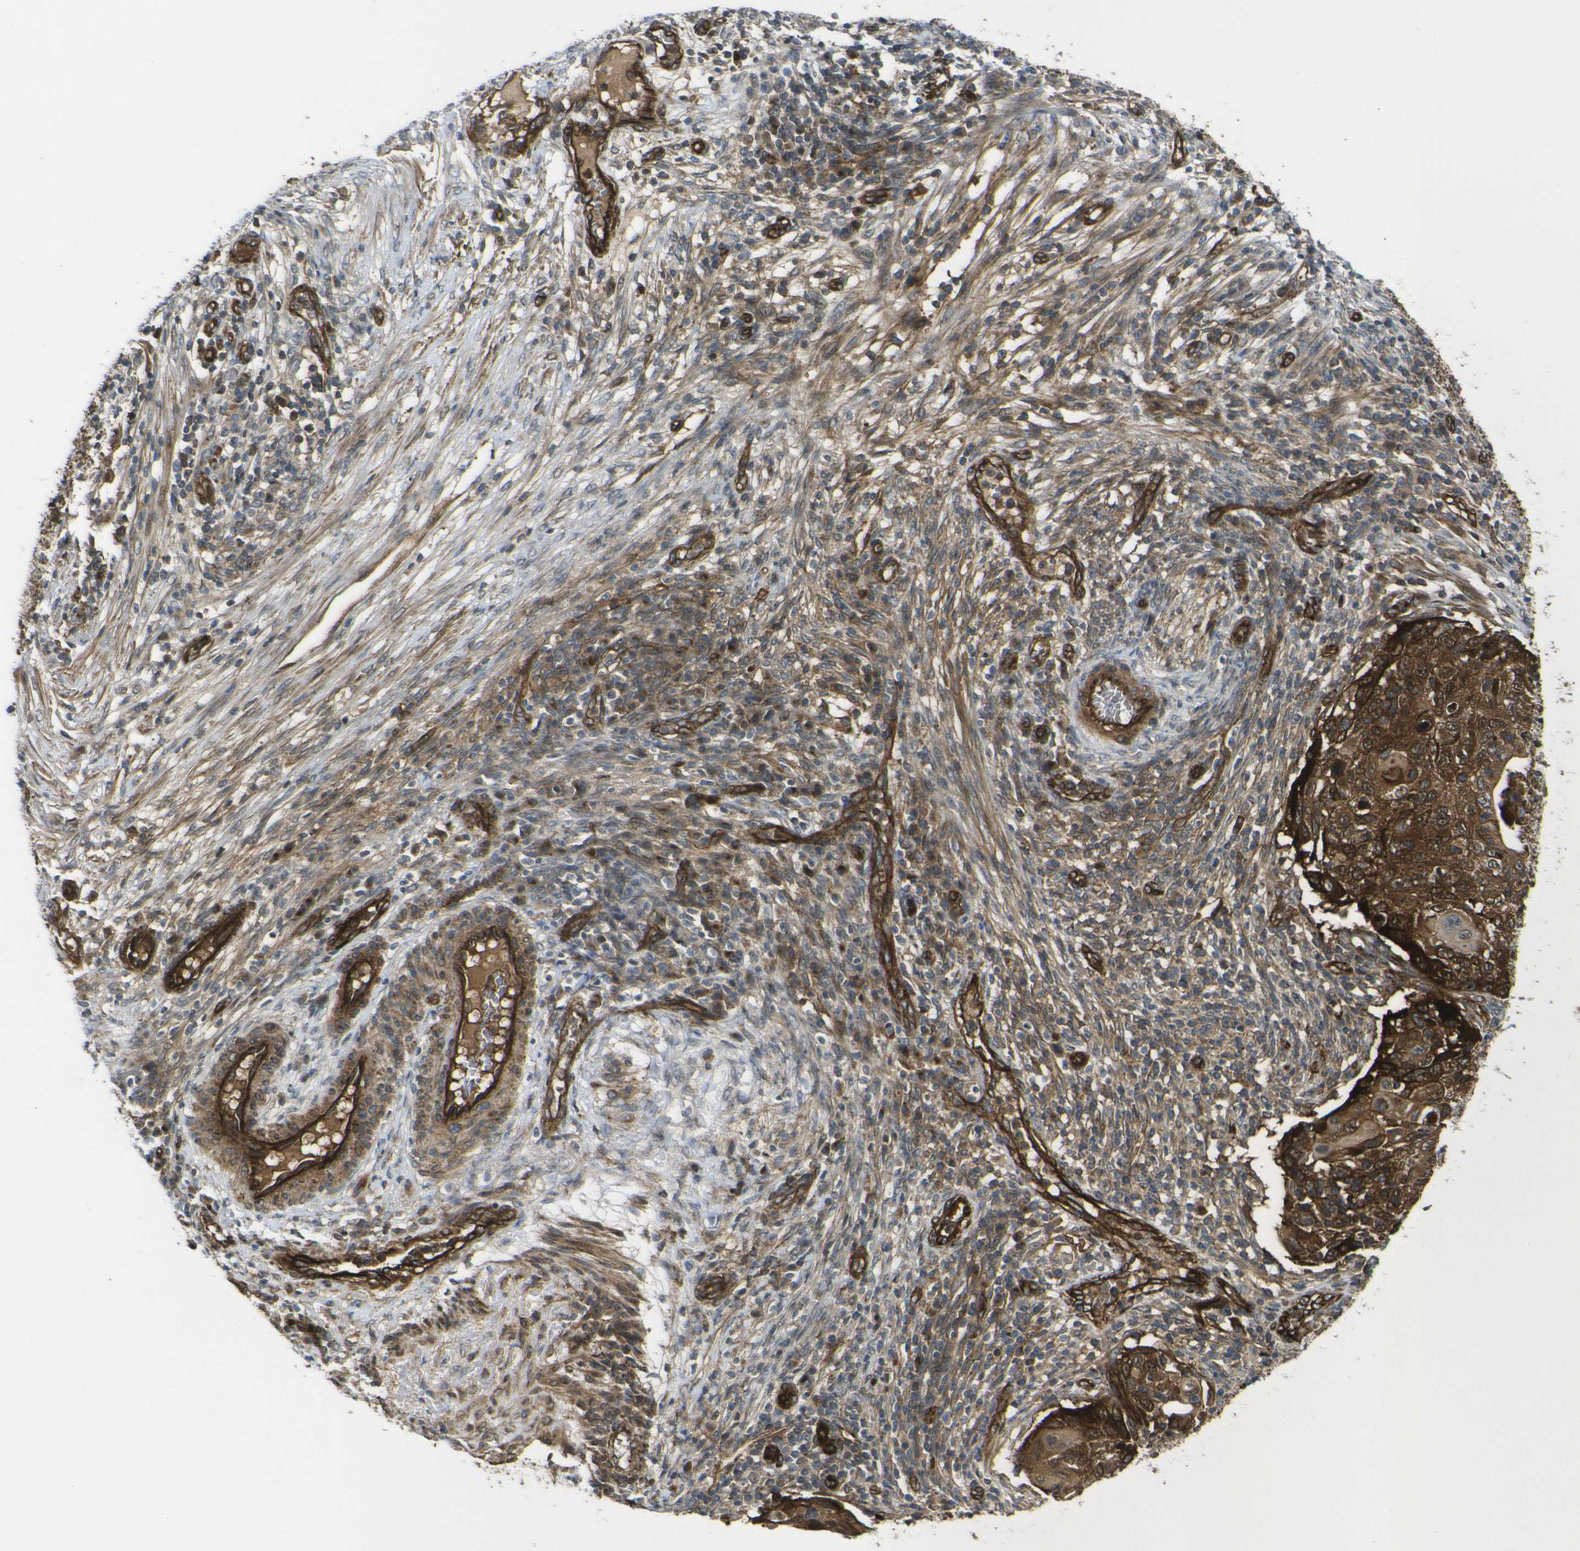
{"staining": {"intensity": "strong", "quantity": ">75%", "location": "cytoplasmic/membranous,nuclear"}, "tissue": "cervical cancer", "cell_type": "Tumor cells", "image_type": "cancer", "snomed": [{"axis": "morphology", "description": "Squamous cell carcinoma, NOS"}, {"axis": "topography", "description": "Cervix"}], "caption": "Protein staining exhibits strong cytoplasmic/membranous and nuclear positivity in about >75% of tumor cells in cervical cancer (squamous cell carcinoma). (Stains: DAB in brown, nuclei in blue, Microscopy: brightfield microscopy at high magnification).", "gene": "ECE1", "patient": {"sex": "female", "age": 70}}